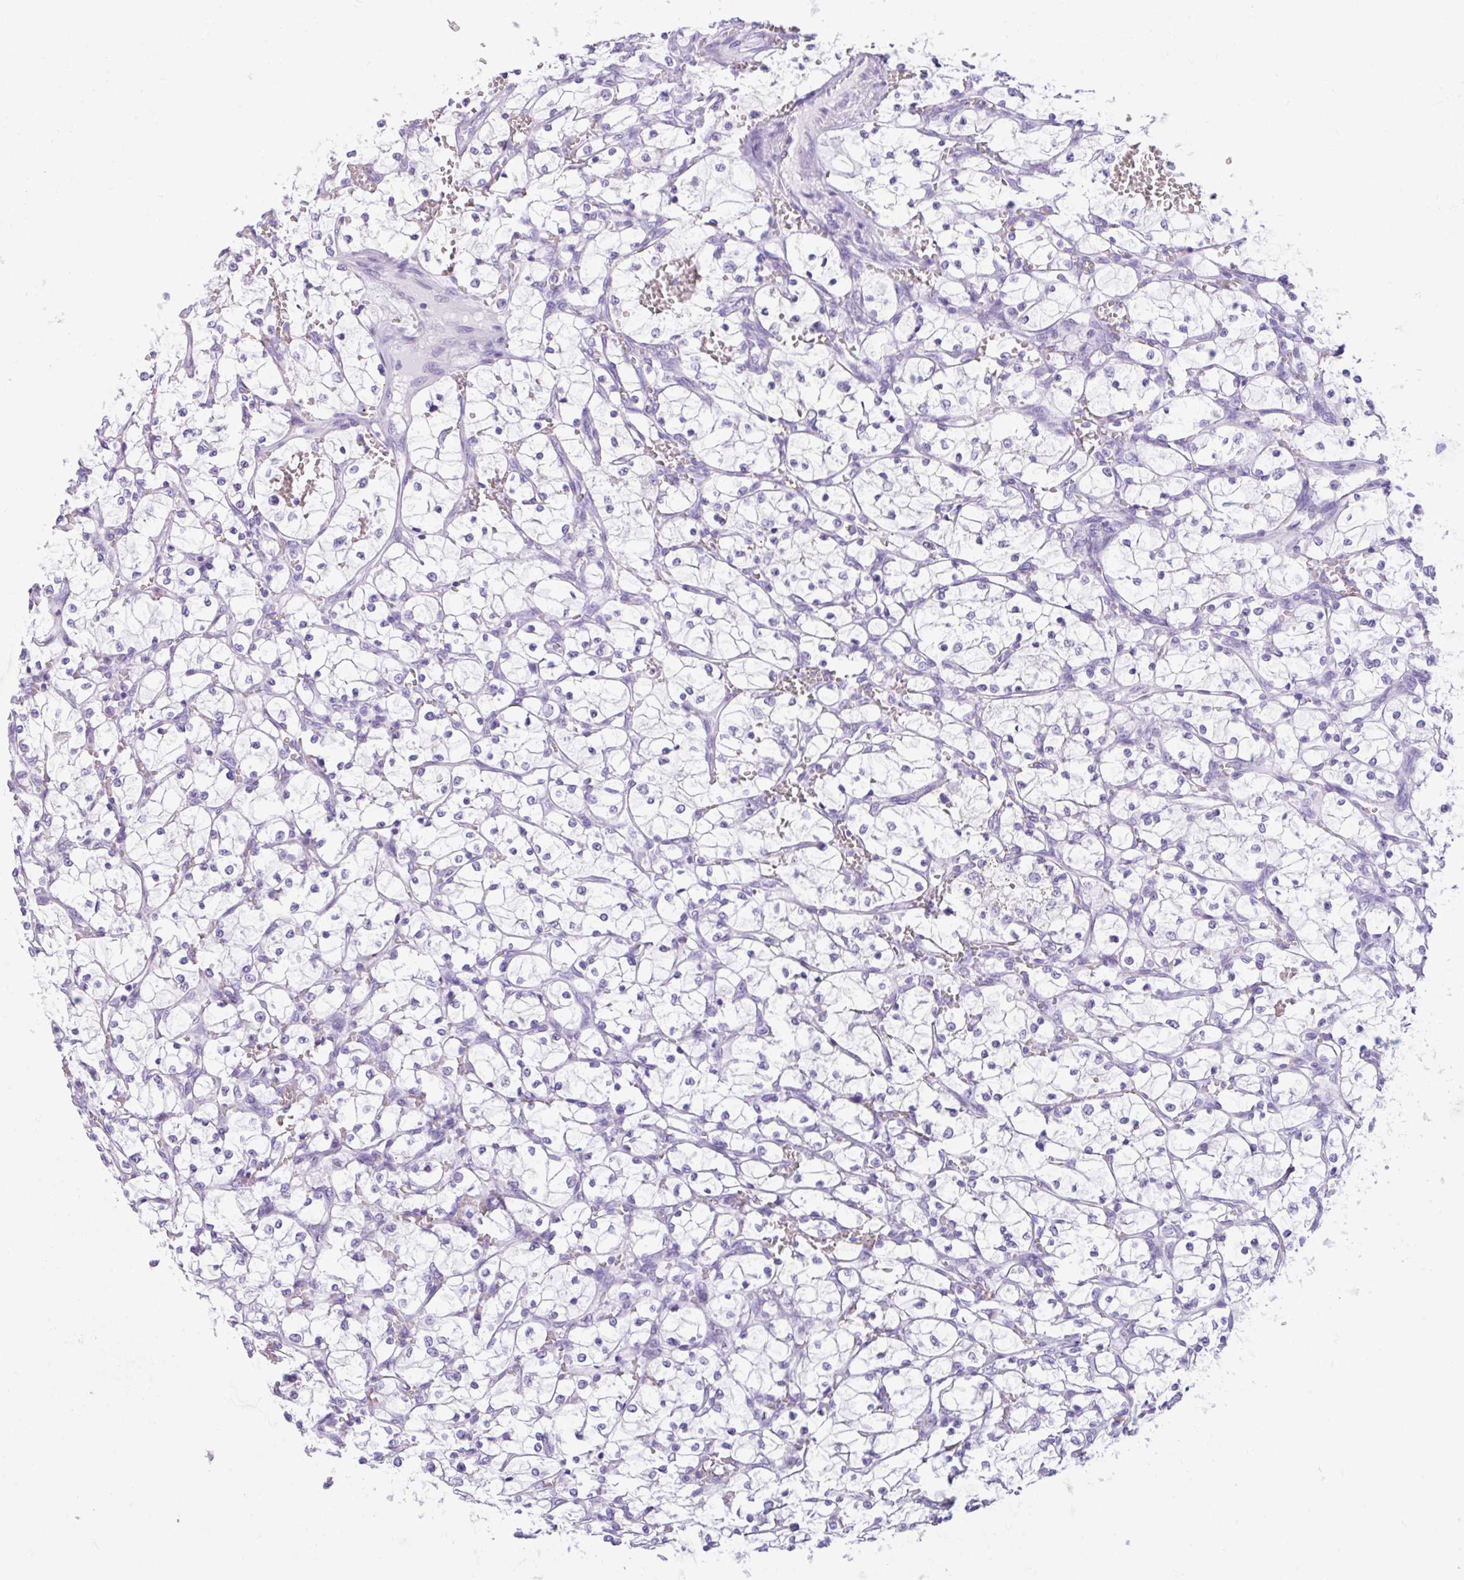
{"staining": {"intensity": "negative", "quantity": "none", "location": "none"}, "tissue": "renal cancer", "cell_type": "Tumor cells", "image_type": "cancer", "snomed": [{"axis": "morphology", "description": "Adenocarcinoma, NOS"}, {"axis": "topography", "description": "Kidney"}], "caption": "Immunohistochemistry of renal adenocarcinoma exhibits no positivity in tumor cells. (Brightfield microscopy of DAB (3,3'-diaminobenzidine) immunohistochemistry at high magnification).", "gene": "CTSE", "patient": {"sex": "female", "age": 69}}